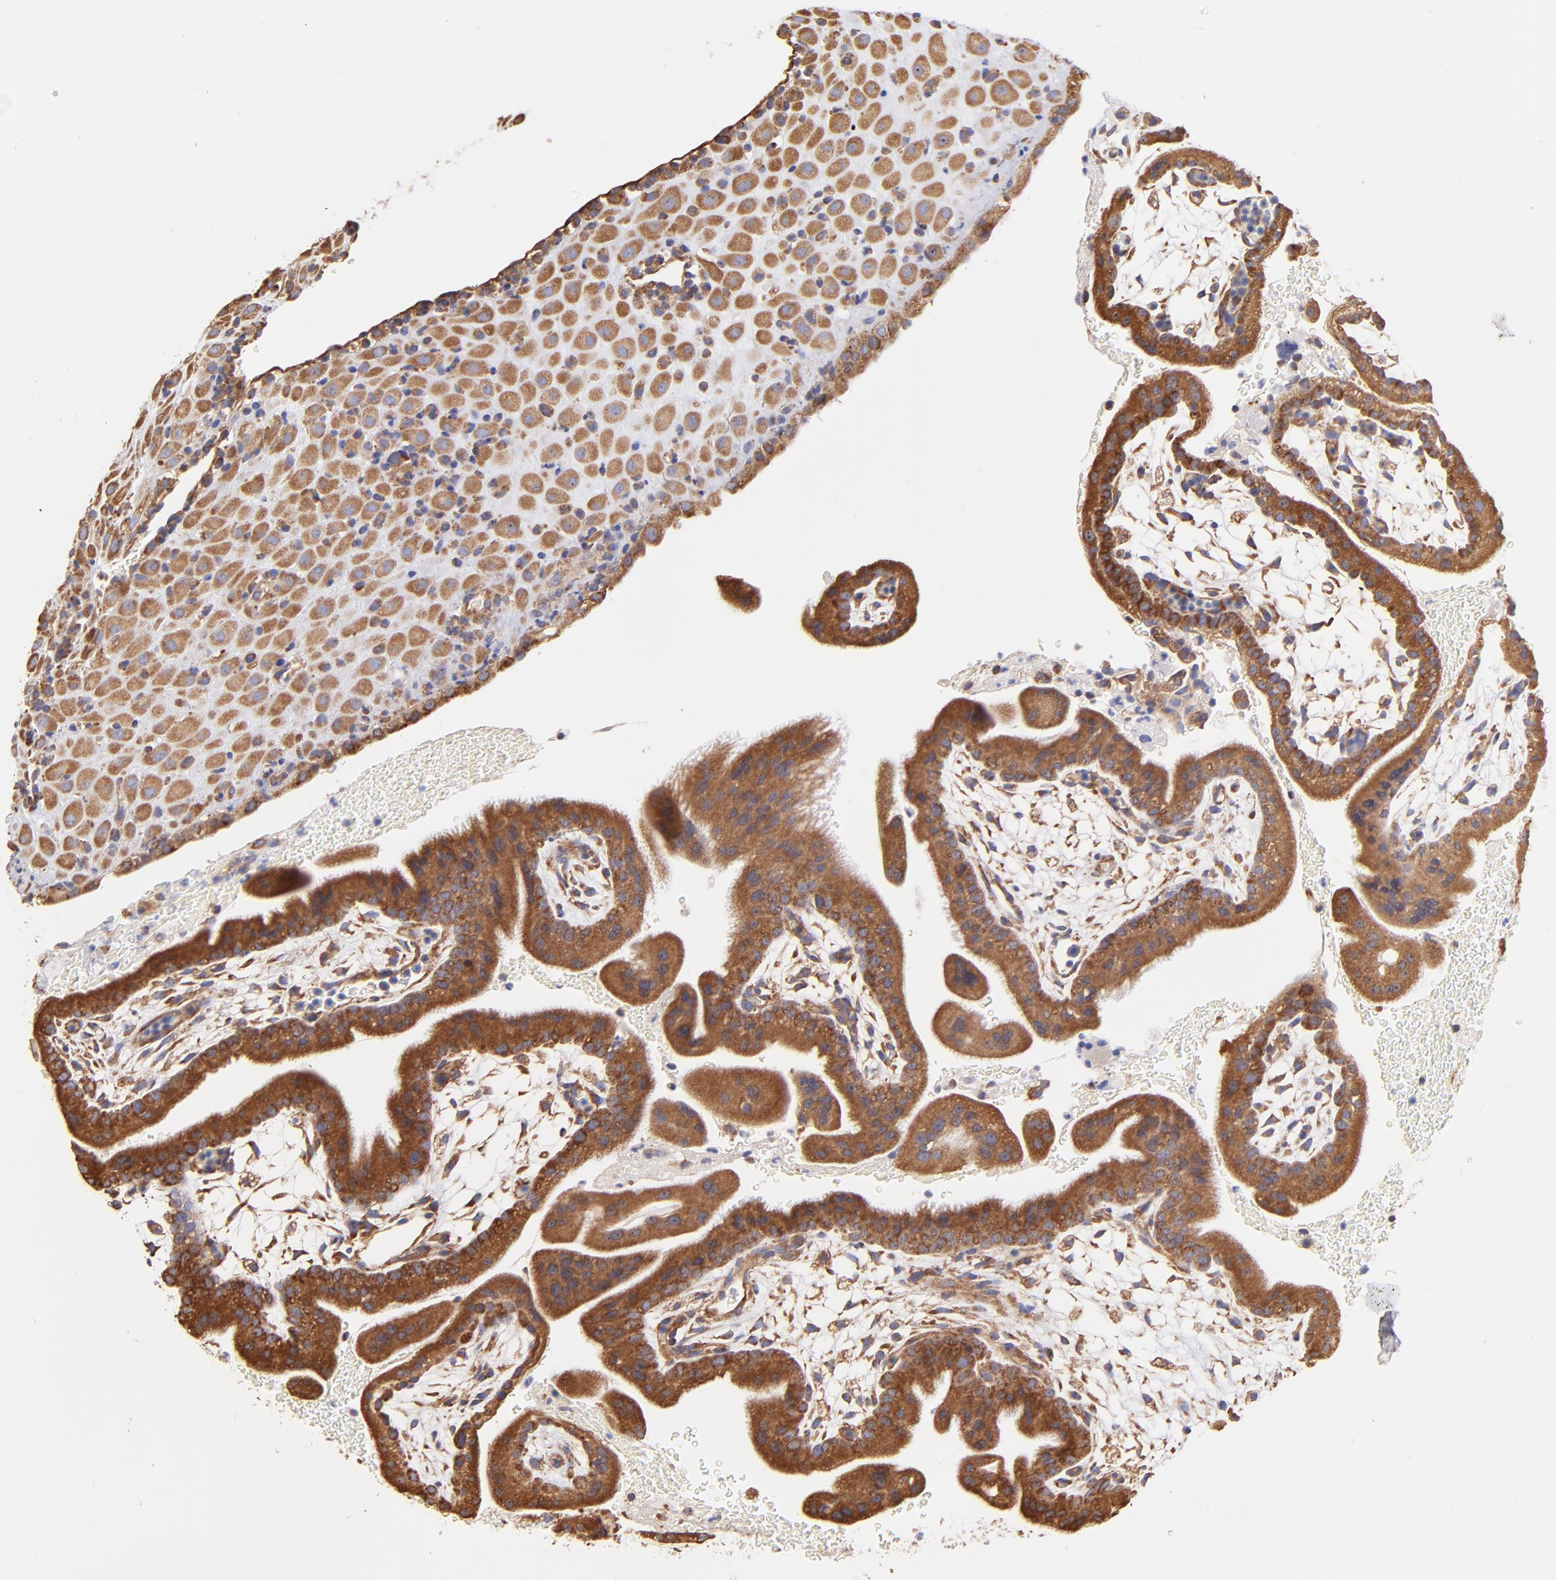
{"staining": {"intensity": "moderate", "quantity": ">75%", "location": "cytoplasmic/membranous"}, "tissue": "placenta", "cell_type": "Decidual cells", "image_type": "normal", "snomed": [{"axis": "morphology", "description": "Normal tissue, NOS"}, {"axis": "topography", "description": "Placenta"}], "caption": "Brown immunohistochemical staining in unremarkable placenta displays moderate cytoplasmic/membranous positivity in about >75% of decidual cells. The protein is stained brown, and the nuclei are stained in blue (DAB (3,3'-diaminobenzidine) IHC with brightfield microscopy, high magnification).", "gene": "RPL30", "patient": {"sex": "female", "age": 19}}